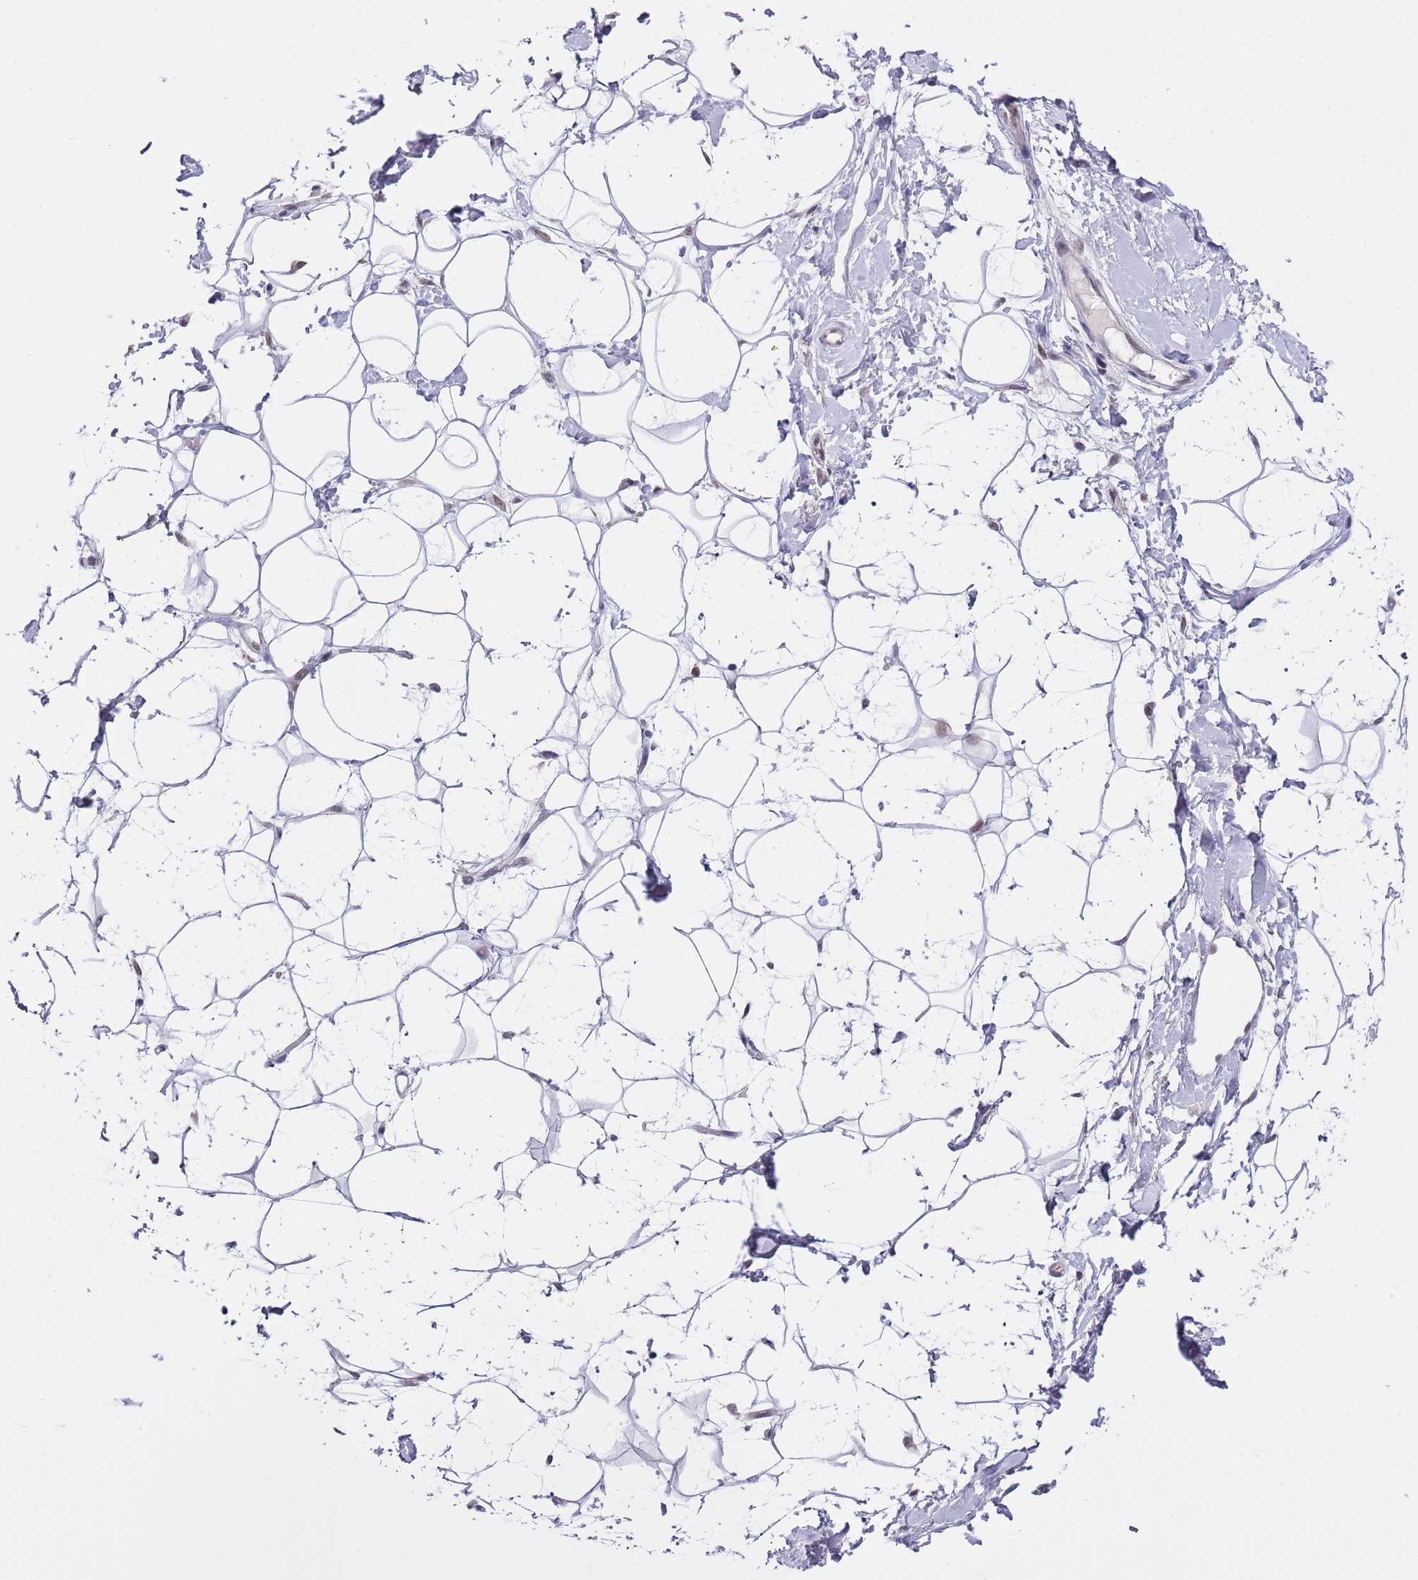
{"staining": {"intensity": "negative", "quantity": "none", "location": "none"}, "tissue": "adipose tissue", "cell_type": "Adipocytes", "image_type": "normal", "snomed": [{"axis": "morphology", "description": "Normal tissue, NOS"}, {"axis": "topography", "description": "Breast"}], "caption": "The IHC histopathology image has no significant staining in adipocytes of adipose tissue.", "gene": "SLC25A32", "patient": {"sex": "female", "age": 26}}